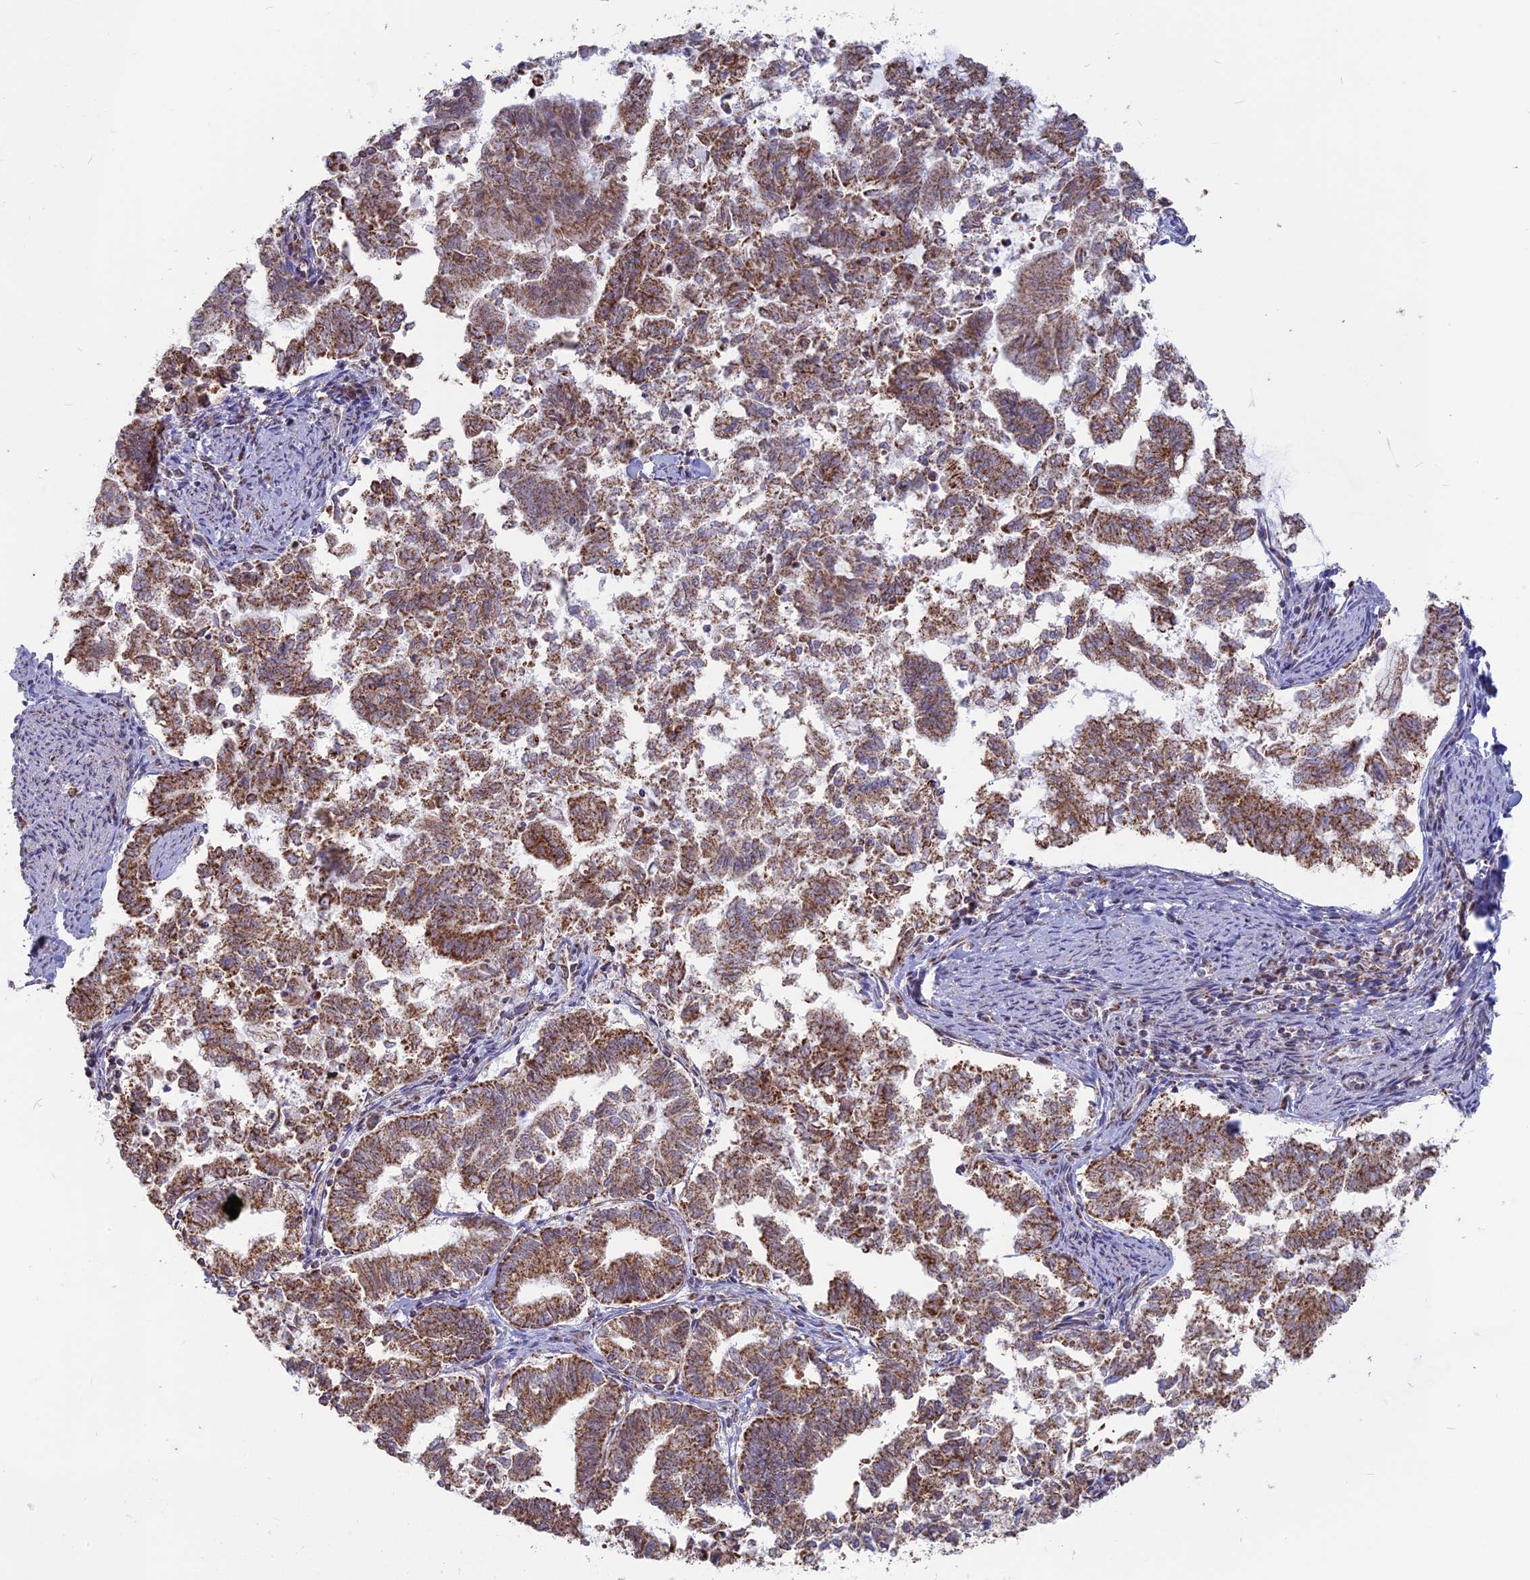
{"staining": {"intensity": "strong", "quantity": ">75%", "location": "cytoplasmic/membranous"}, "tissue": "endometrial cancer", "cell_type": "Tumor cells", "image_type": "cancer", "snomed": [{"axis": "morphology", "description": "Adenocarcinoma, NOS"}, {"axis": "topography", "description": "Endometrium"}], "caption": "Endometrial cancer stained with DAB (3,3'-diaminobenzidine) IHC exhibits high levels of strong cytoplasmic/membranous staining in about >75% of tumor cells.", "gene": "ARHGAP40", "patient": {"sex": "female", "age": 79}}